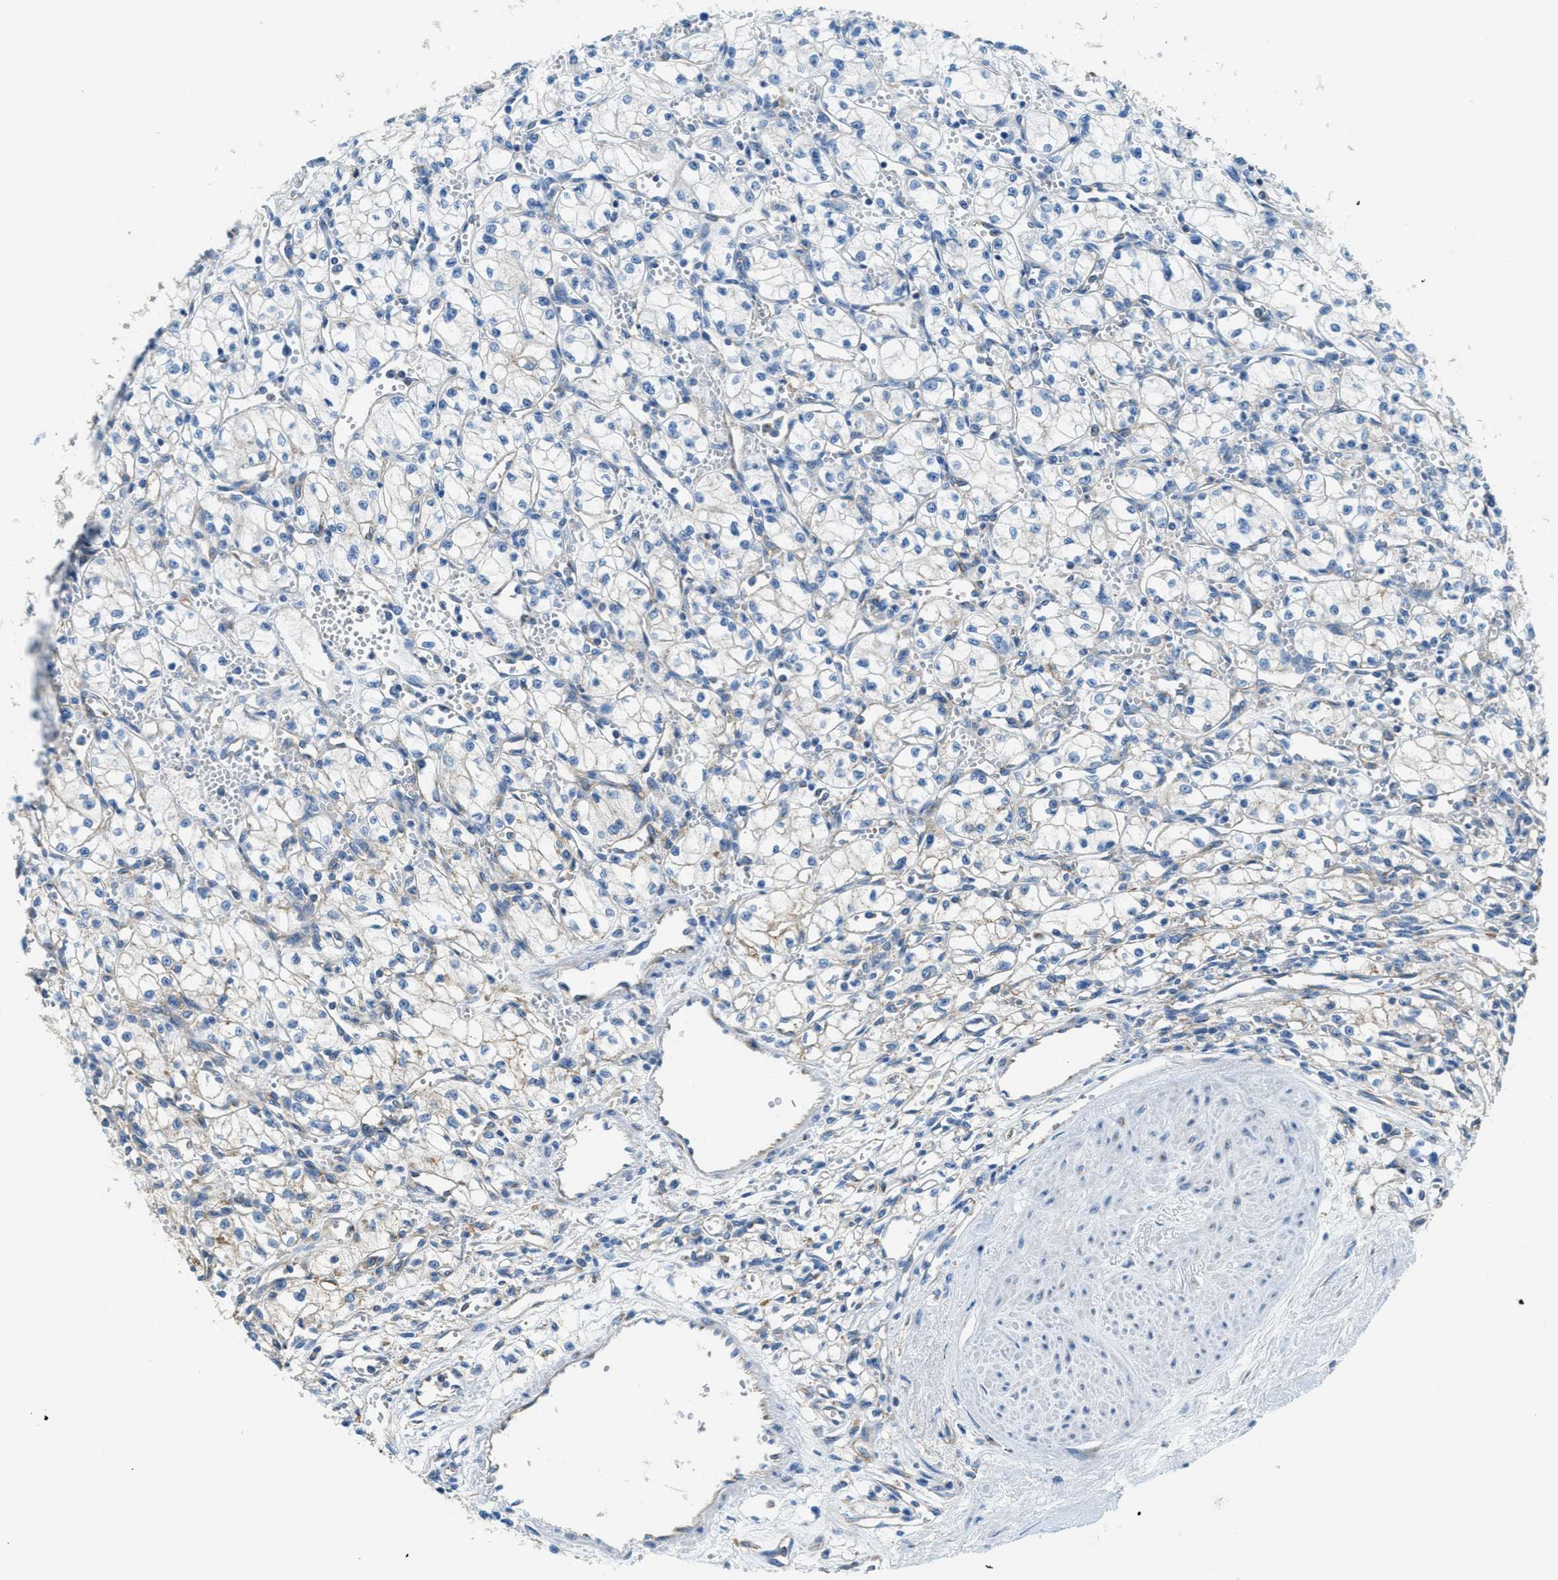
{"staining": {"intensity": "weak", "quantity": "25%-75%", "location": "cytoplasmic/membranous"}, "tissue": "renal cancer", "cell_type": "Tumor cells", "image_type": "cancer", "snomed": [{"axis": "morphology", "description": "Normal tissue, NOS"}, {"axis": "morphology", "description": "Adenocarcinoma, NOS"}, {"axis": "topography", "description": "Kidney"}], "caption": "This image displays IHC staining of renal adenocarcinoma, with low weak cytoplasmic/membranous positivity in approximately 25%-75% of tumor cells.", "gene": "AP2B1", "patient": {"sex": "male", "age": 59}}